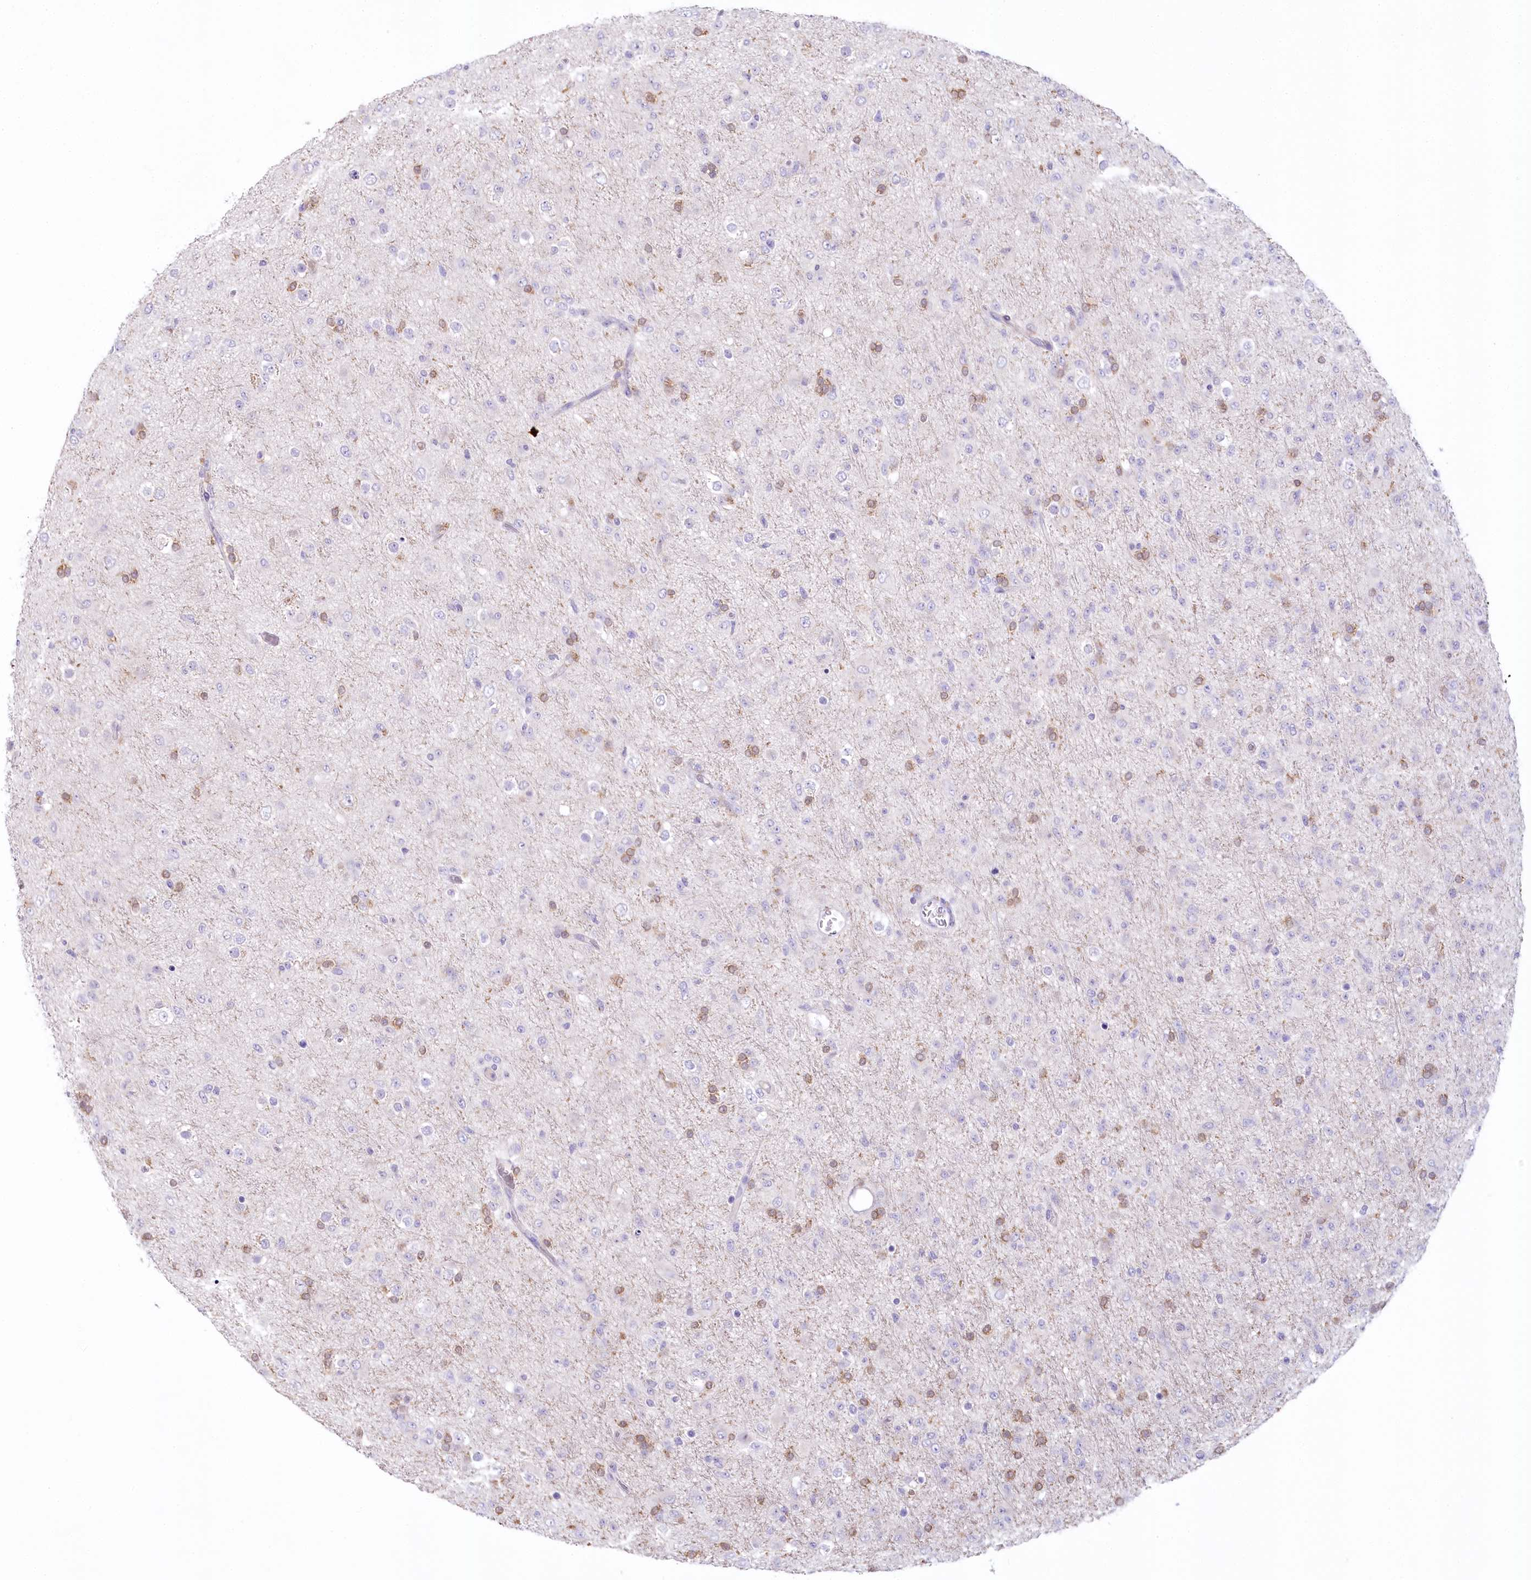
{"staining": {"intensity": "moderate", "quantity": "<25%", "location": "cytoplasmic/membranous,nuclear"}, "tissue": "glioma", "cell_type": "Tumor cells", "image_type": "cancer", "snomed": [{"axis": "morphology", "description": "Glioma, malignant, Low grade"}, {"axis": "topography", "description": "Brain"}], "caption": "The photomicrograph displays staining of malignant glioma (low-grade), revealing moderate cytoplasmic/membranous and nuclear protein expression (brown color) within tumor cells. (brown staining indicates protein expression, while blue staining denotes nuclei).", "gene": "MYOZ1", "patient": {"sex": "male", "age": 65}}